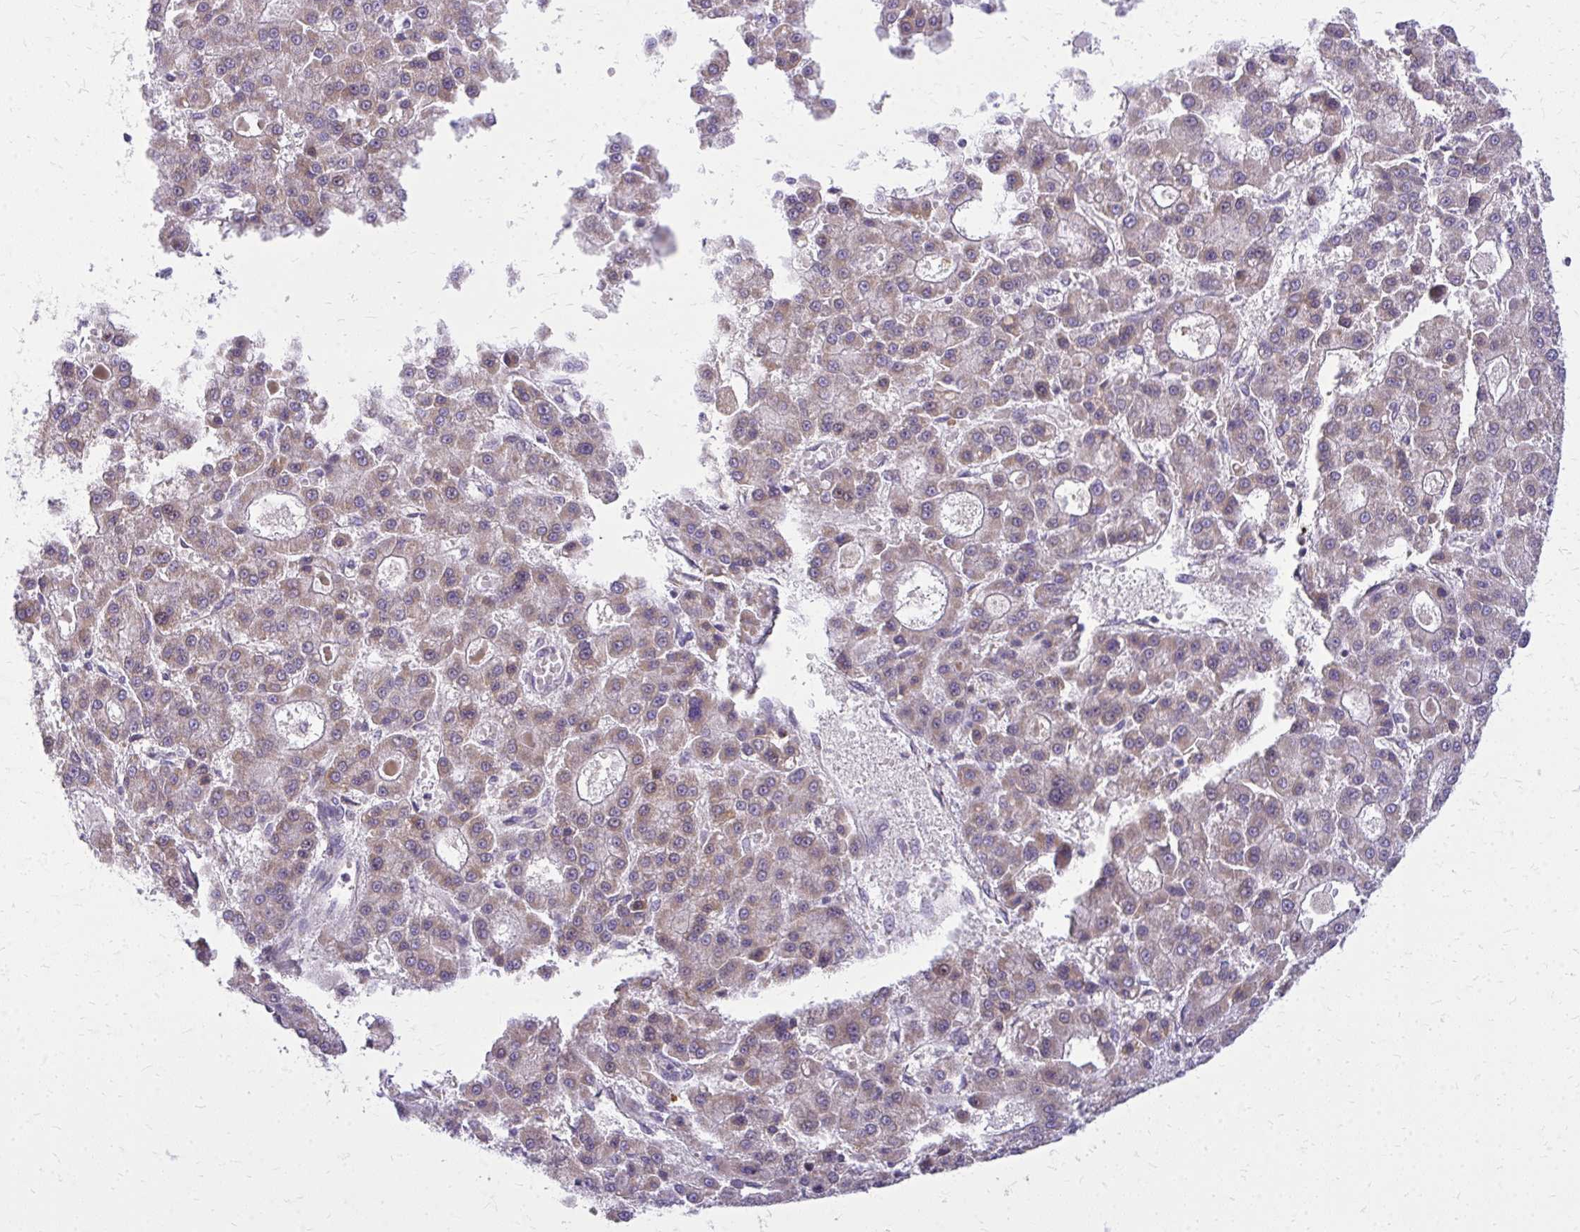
{"staining": {"intensity": "weak", "quantity": "25%-75%", "location": "cytoplasmic/membranous"}, "tissue": "liver cancer", "cell_type": "Tumor cells", "image_type": "cancer", "snomed": [{"axis": "morphology", "description": "Carcinoma, Hepatocellular, NOS"}, {"axis": "topography", "description": "Liver"}], "caption": "Hepatocellular carcinoma (liver) tissue reveals weak cytoplasmic/membranous positivity in approximately 25%-75% of tumor cells", "gene": "IFIT1", "patient": {"sex": "male", "age": 70}}